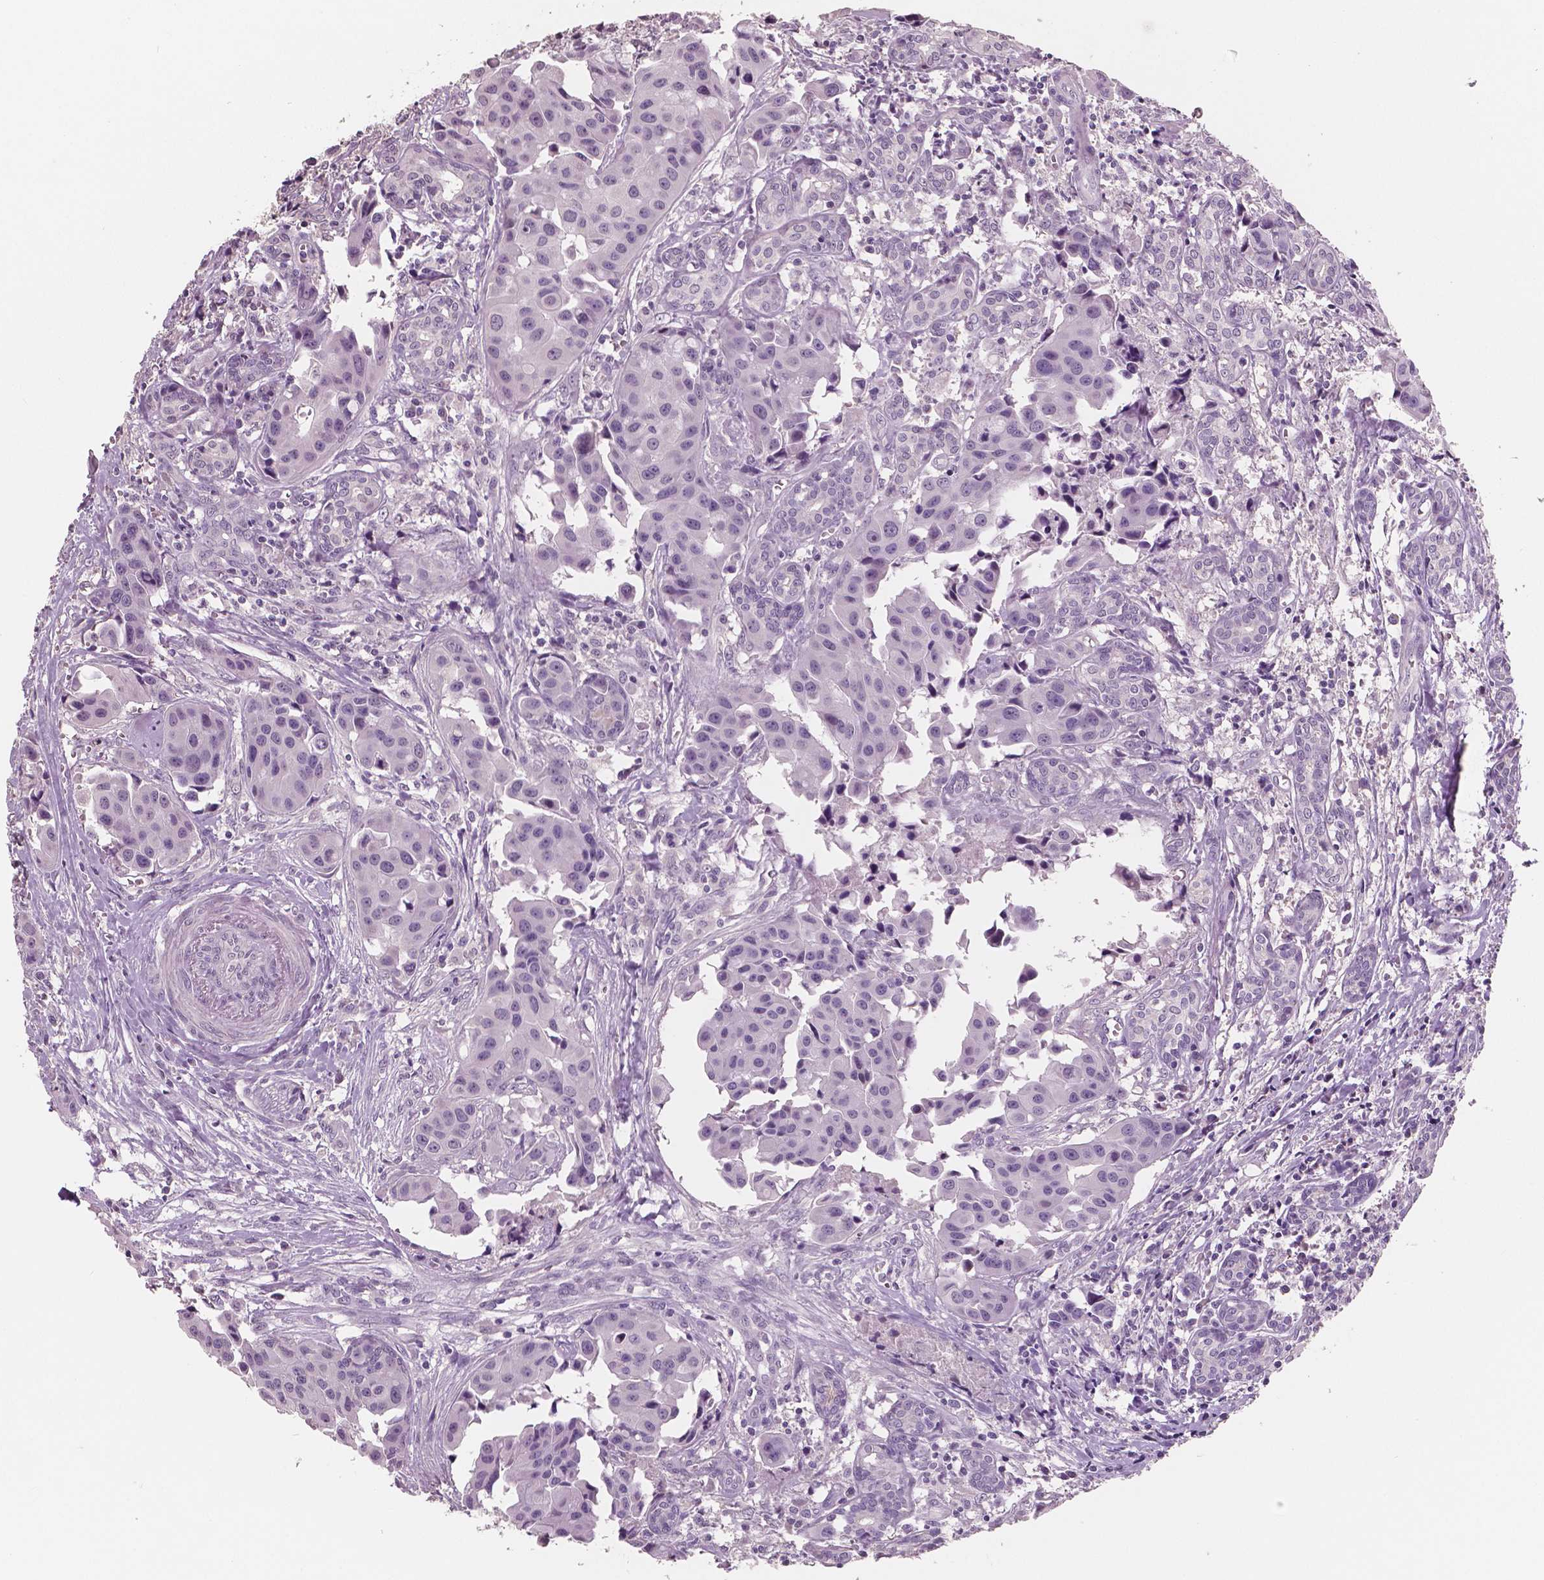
{"staining": {"intensity": "negative", "quantity": "none", "location": "none"}, "tissue": "head and neck cancer", "cell_type": "Tumor cells", "image_type": "cancer", "snomed": [{"axis": "morphology", "description": "Adenocarcinoma, NOS"}, {"axis": "topography", "description": "Head-Neck"}], "caption": "IHC histopathology image of head and neck cancer stained for a protein (brown), which exhibits no expression in tumor cells.", "gene": "NECAB1", "patient": {"sex": "male", "age": 76}}